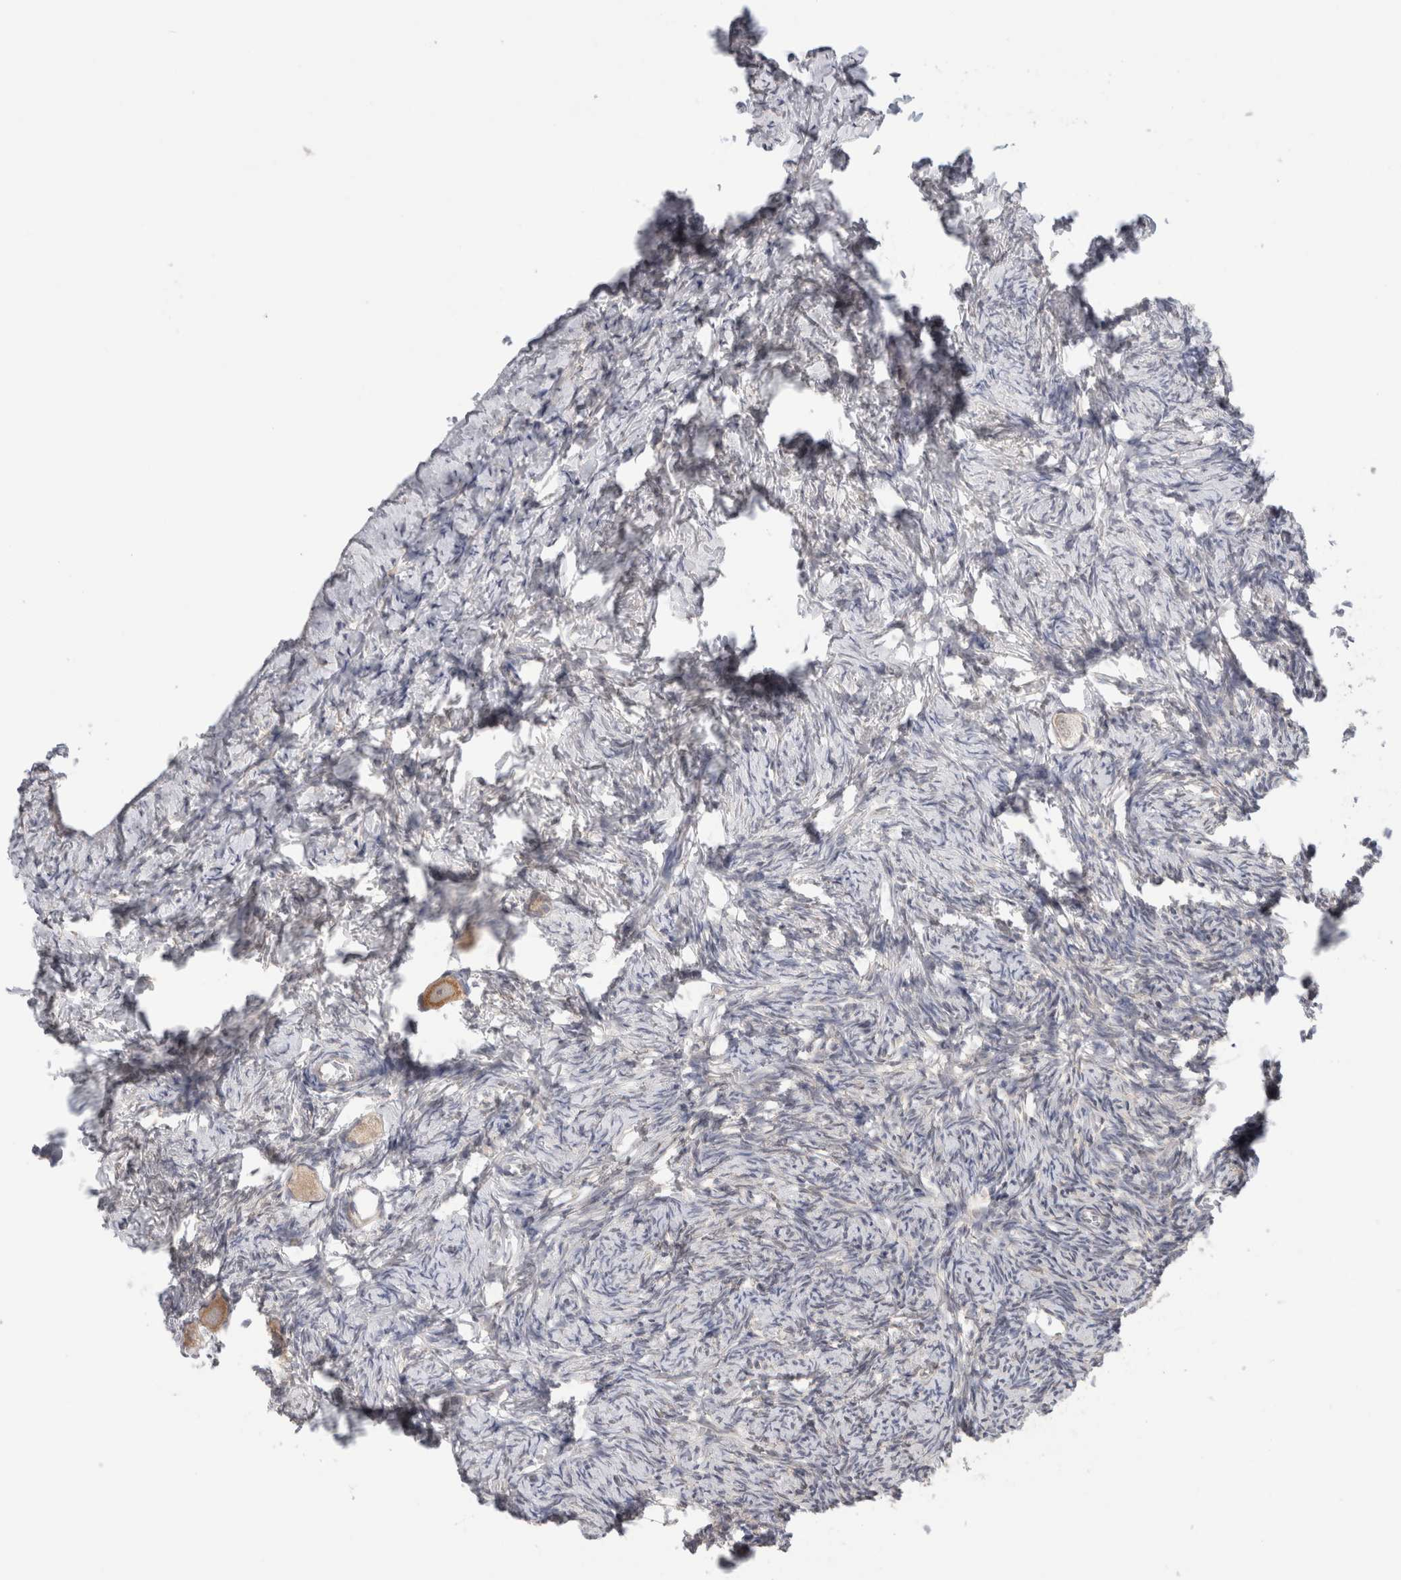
{"staining": {"intensity": "weak", "quantity": "25%-75%", "location": "cytoplasmic/membranous"}, "tissue": "ovary", "cell_type": "Follicle cells", "image_type": "normal", "snomed": [{"axis": "morphology", "description": "Normal tissue, NOS"}, {"axis": "topography", "description": "Ovary"}], "caption": "Protein expression by immunohistochemistry displays weak cytoplasmic/membranous positivity in approximately 25%-75% of follicle cells in unremarkable ovary.", "gene": "SYTL5", "patient": {"sex": "female", "age": 27}}